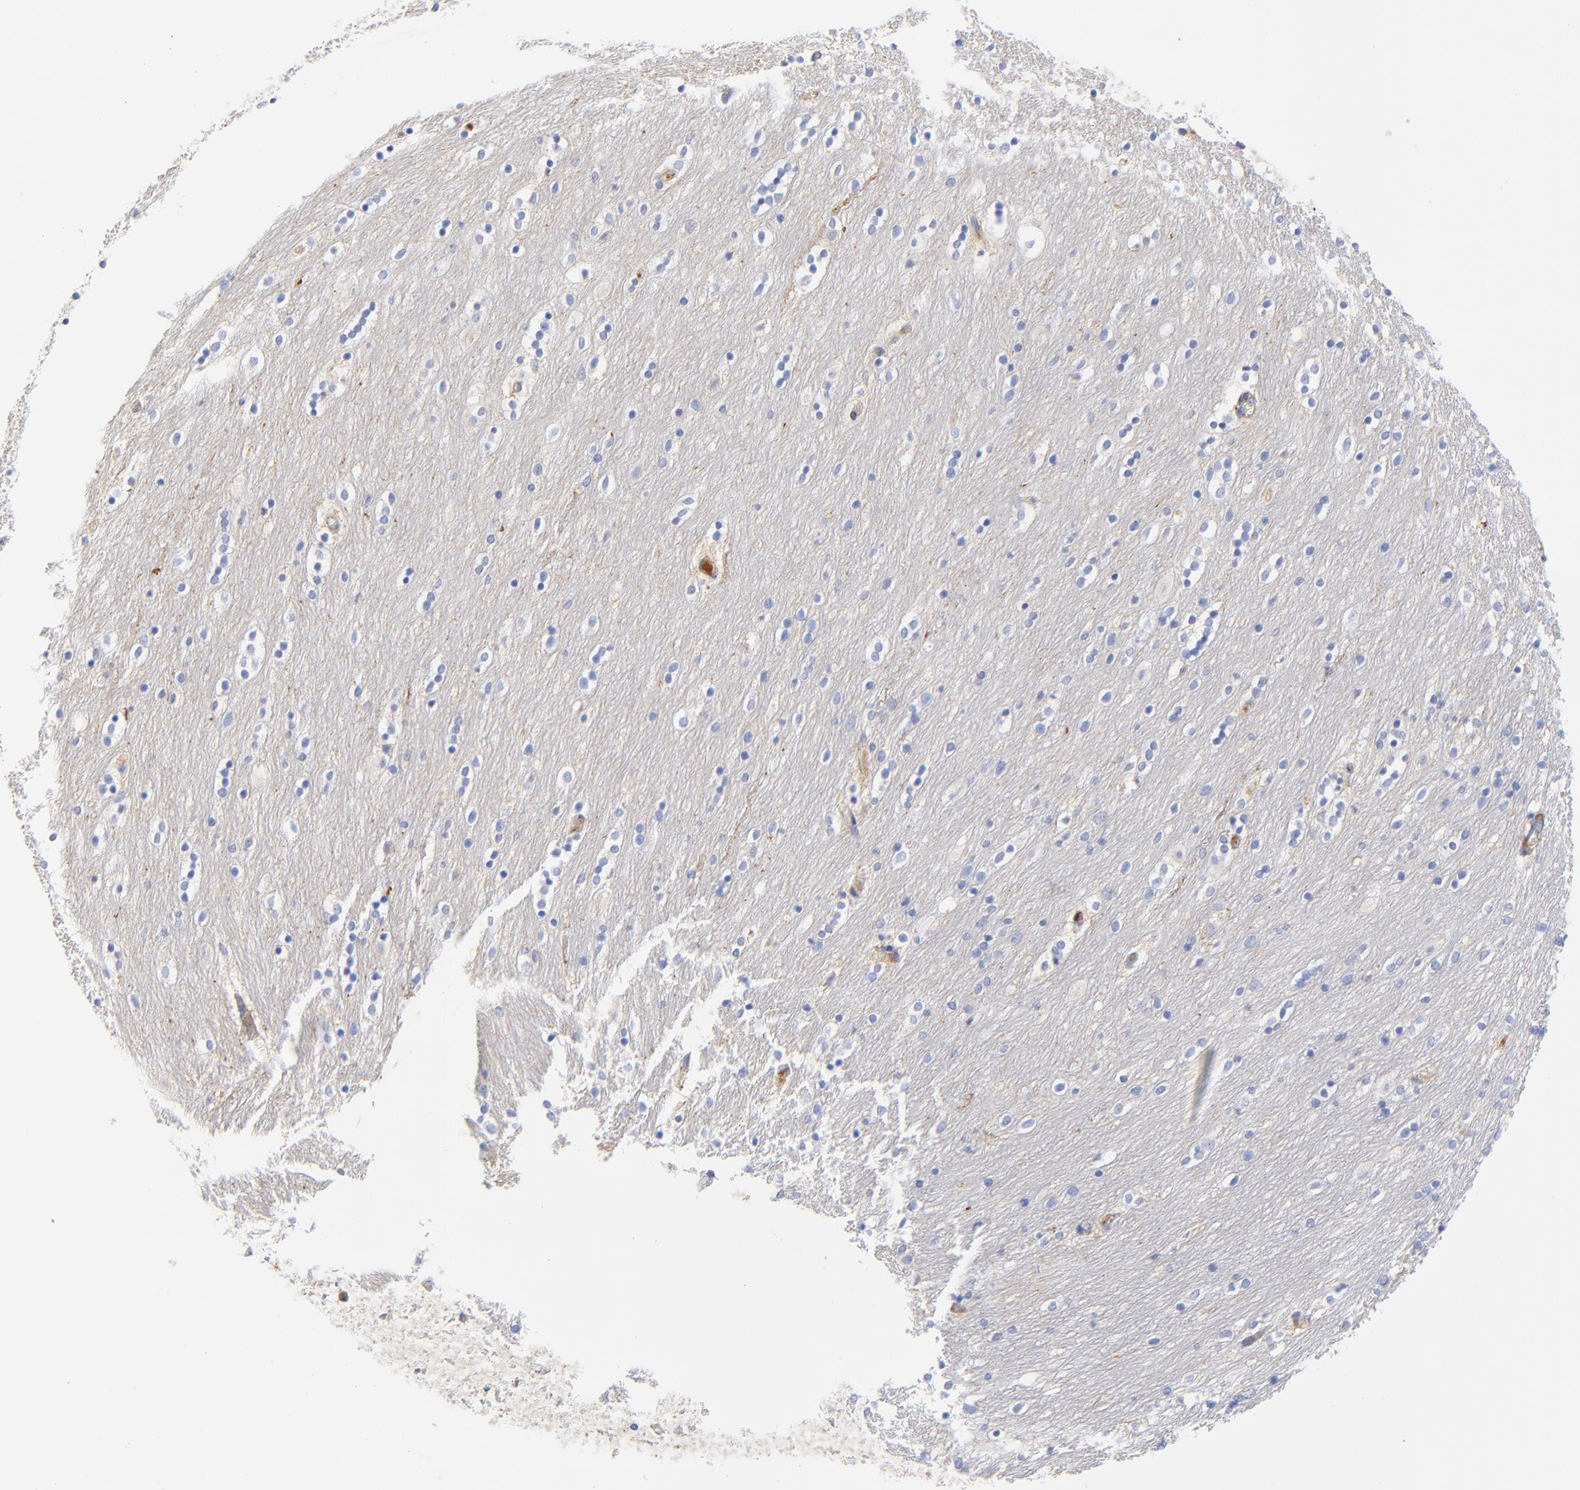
{"staining": {"intensity": "negative", "quantity": "none", "location": "none"}, "tissue": "caudate", "cell_type": "Glial cells", "image_type": "normal", "snomed": [{"axis": "morphology", "description": "Normal tissue, NOS"}, {"axis": "topography", "description": "Lateral ventricle wall"}], "caption": "Caudate stained for a protein using IHC exhibits no positivity glial cells.", "gene": "MDGA2", "patient": {"sex": "female", "age": 54}}